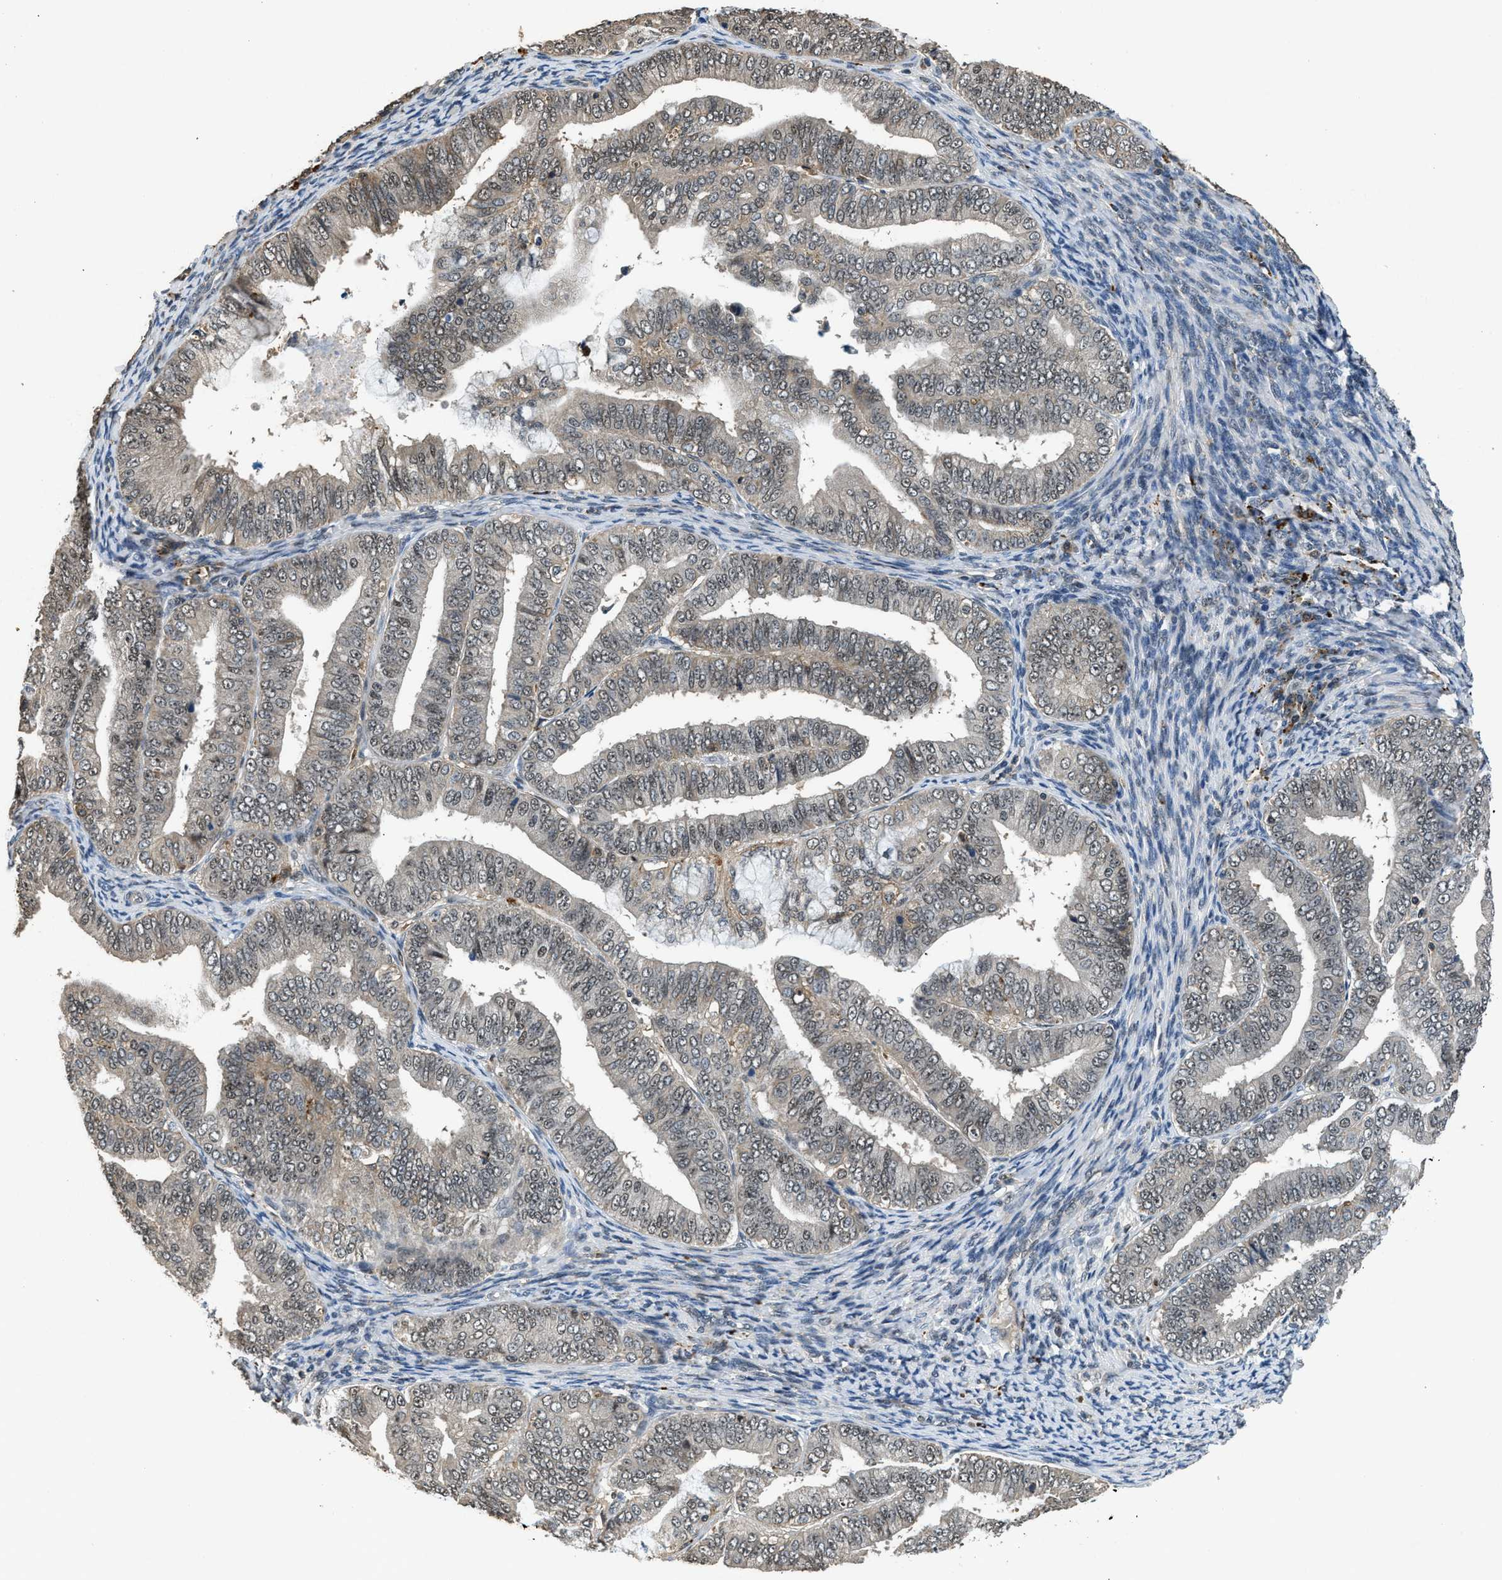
{"staining": {"intensity": "weak", "quantity": "25%-75%", "location": "cytoplasmic/membranous,nuclear"}, "tissue": "endometrial cancer", "cell_type": "Tumor cells", "image_type": "cancer", "snomed": [{"axis": "morphology", "description": "Adenocarcinoma, NOS"}, {"axis": "topography", "description": "Endometrium"}], "caption": "Brown immunohistochemical staining in human endometrial cancer (adenocarcinoma) exhibits weak cytoplasmic/membranous and nuclear staining in approximately 25%-75% of tumor cells.", "gene": "SLC15A4", "patient": {"sex": "female", "age": 63}}